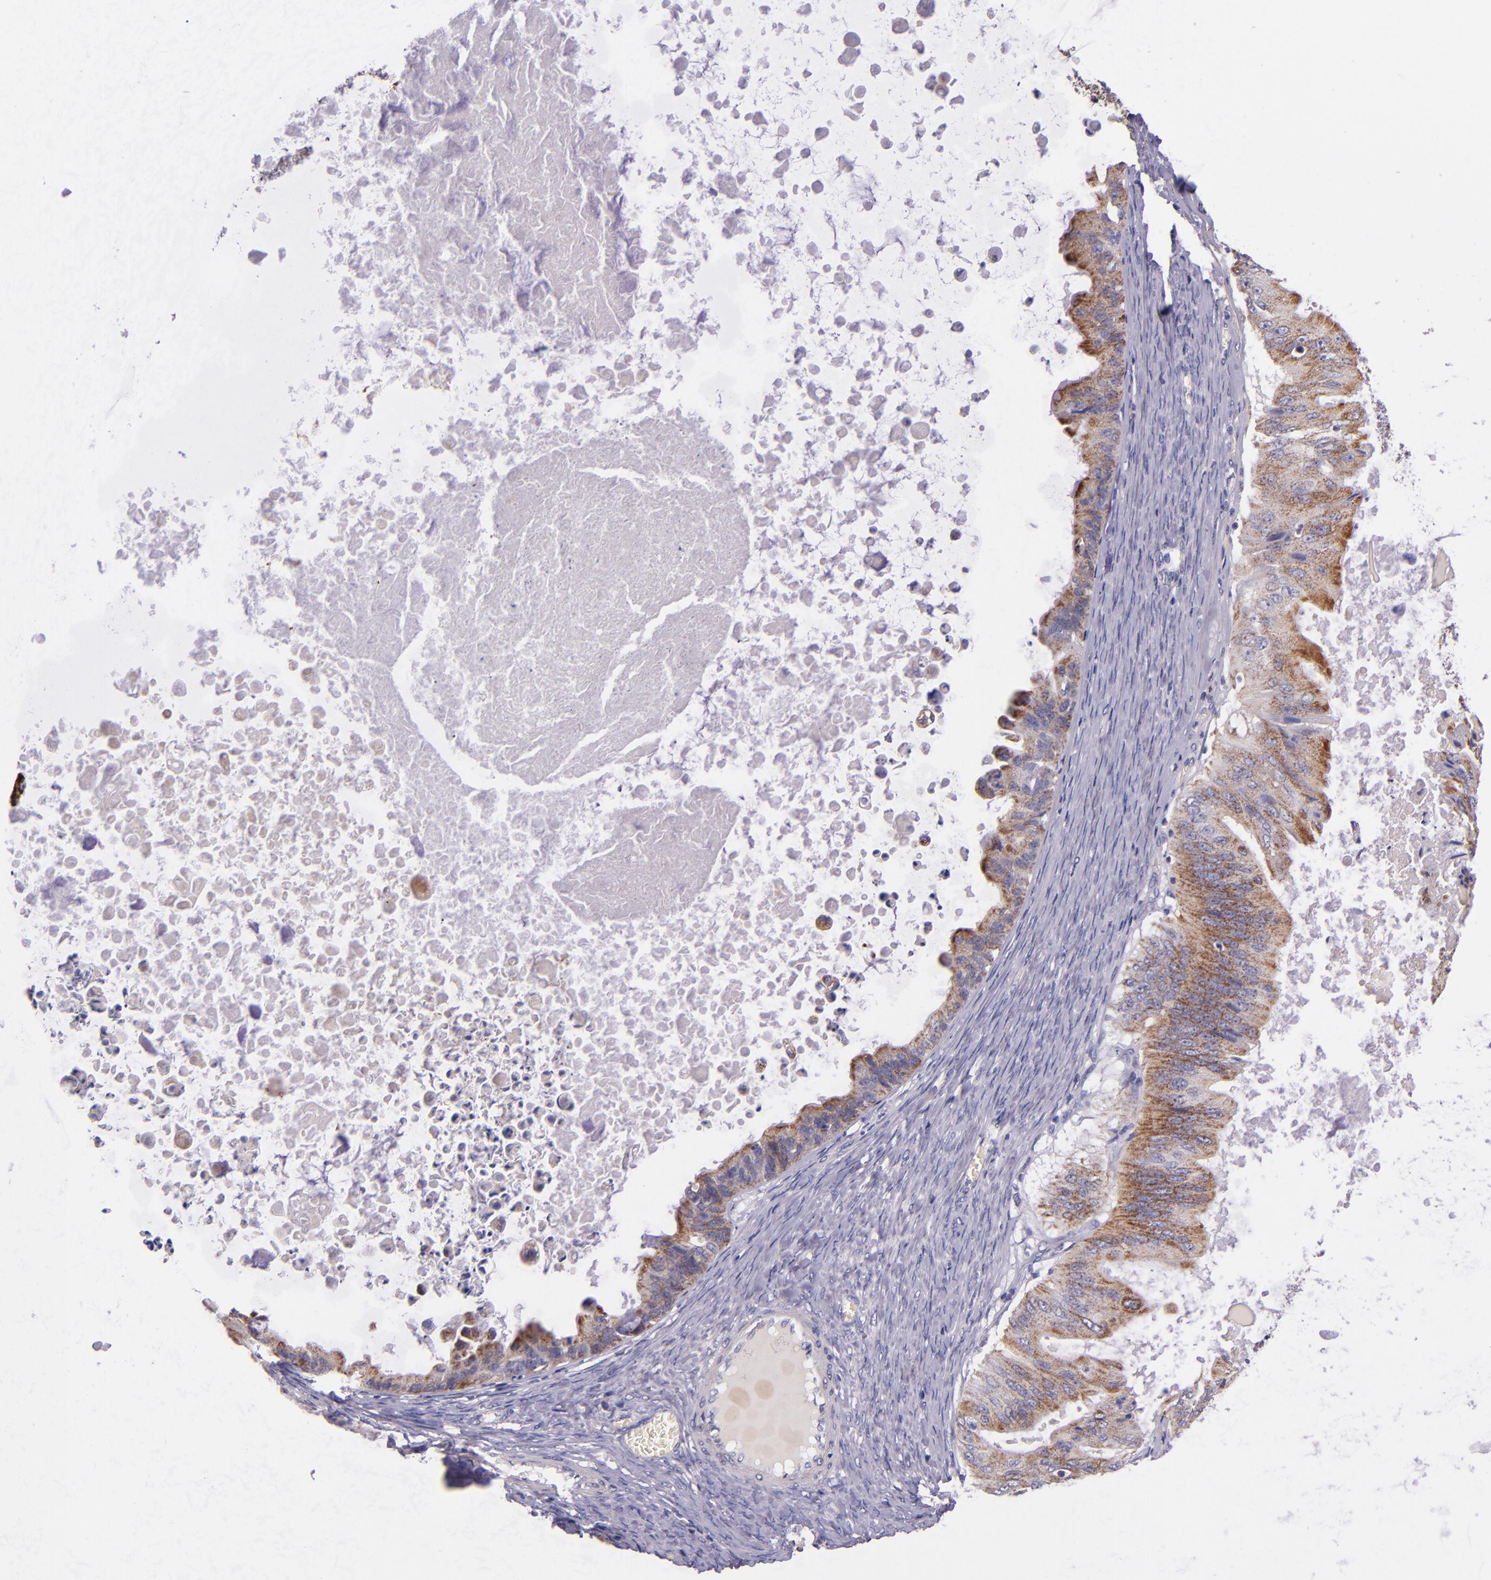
{"staining": {"intensity": "weak", "quantity": "25%-75%", "location": "cytoplasmic/membranous"}, "tissue": "ovarian cancer", "cell_type": "Tumor cells", "image_type": "cancer", "snomed": [{"axis": "morphology", "description": "Cystadenocarcinoma, mucinous, NOS"}, {"axis": "topography", "description": "Ovary"}], "caption": "Ovarian cancer was stained to show a protein in brown. There is low levels of weak cytoplasmic/membranous staining in approximately 25%-75% of tumor cells. The staining was performed using DAB (3,3'-diaminobenzidine), with brown indicating positive protein expression. Nuclei are stained blue with hematoxylin.", "gene": "IDH3G", "patient": {"sex": "female", "age": 37}}